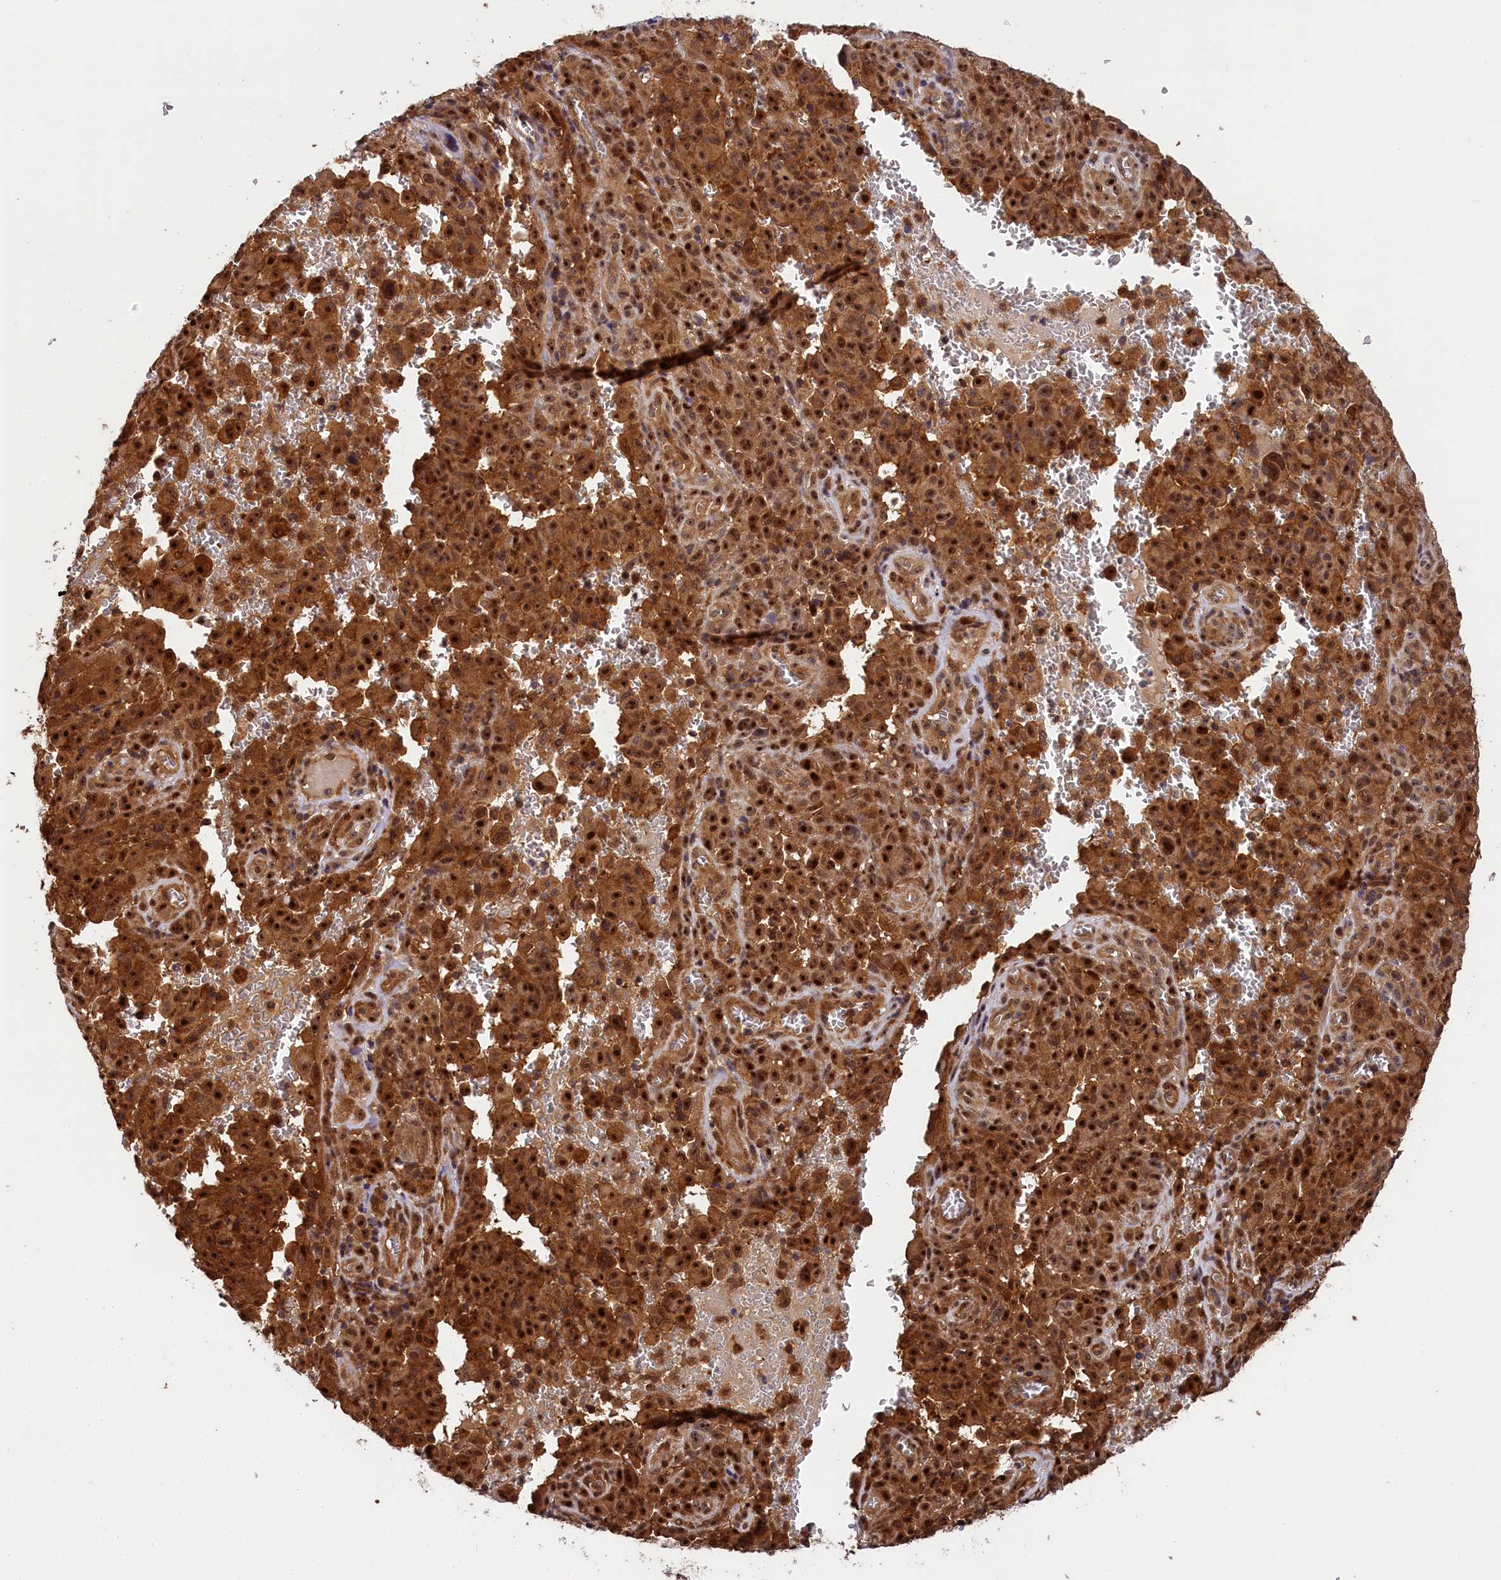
{"staining": {"intensity": "strong", "quantity": ">75%", "location": "cytoplasmic/membranous,nuclear"}, "tissue": "melanoma", "cell_type": "Tumor cells", "image_type": "cancer", "snomed": [{"axis": "morphology", "description": "Malignant melanoma, NOS"}, {"axis": "topography", "description": "Skin"}], "caption": "Brown immunohistochemical staining in human malignant melanoma exhibits strong cytoplasmic/membranous and nuclear positivity in approximately >75% of tumor cells.", "gene": "EIF6", "patient": {"sex": "female", "age": 82}}